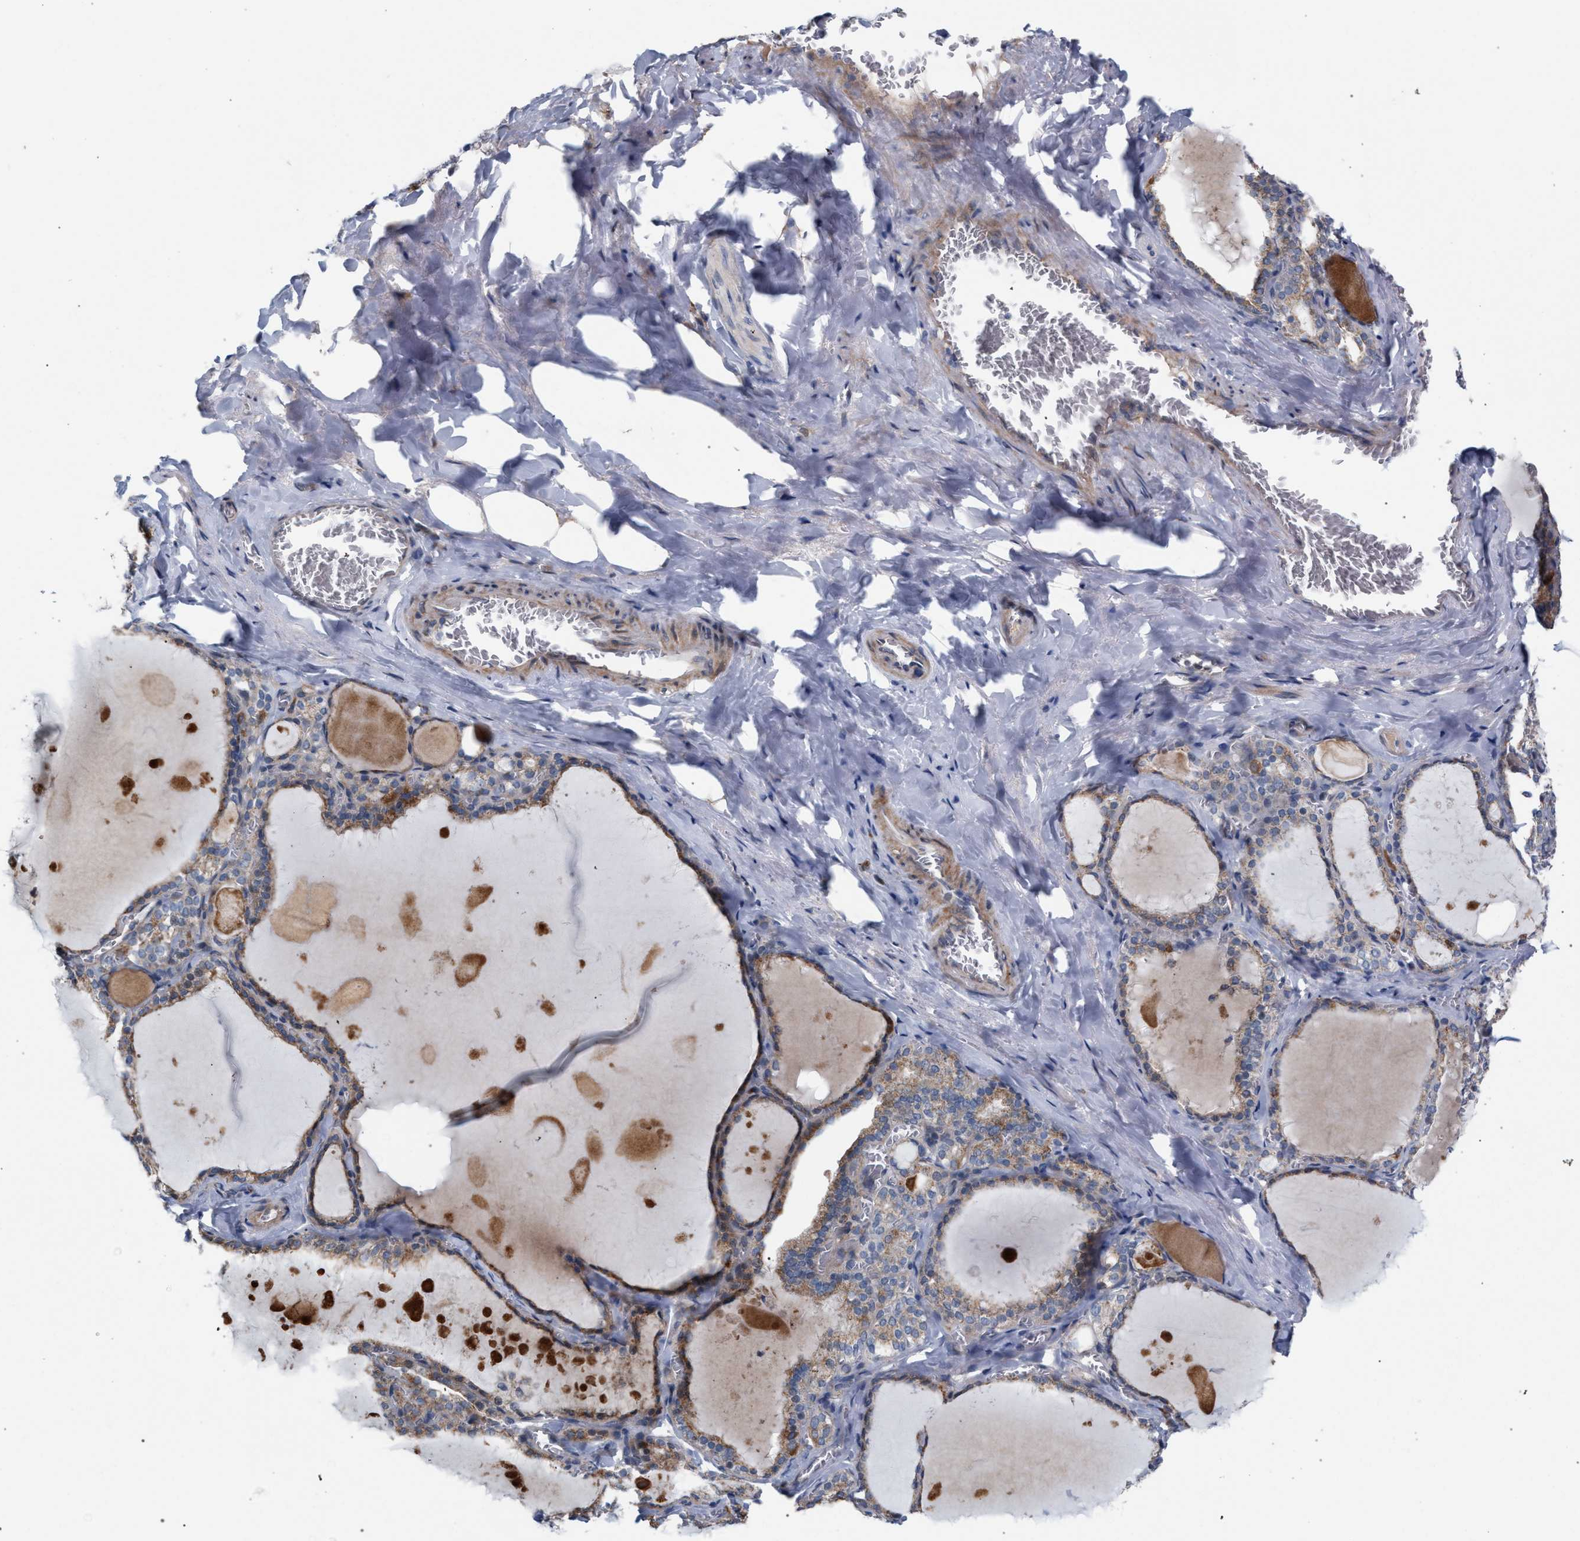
{"staining": {"intensity": "moderate", "quantity": ">75%", "location": "cytoplasmic/membranous"}, "tissue": "thyroid gland", "cell_type": "Glandular cells", "image_type": "normal", "snomed": [{"axis": "morphology", "description": "Normal tissue, NOS"}, {"axis": "topography", "description": "Thyroid gland"}], "caption": "Immunohistochemistry image of normal thyroid gland stained for a protein (brown), which shows medium levels of moderate cytoplasmic/membranous positivity in about >75% of glandular cells.", "gene": "RNF135", "patient": {"sex": "male", "age": 56}}